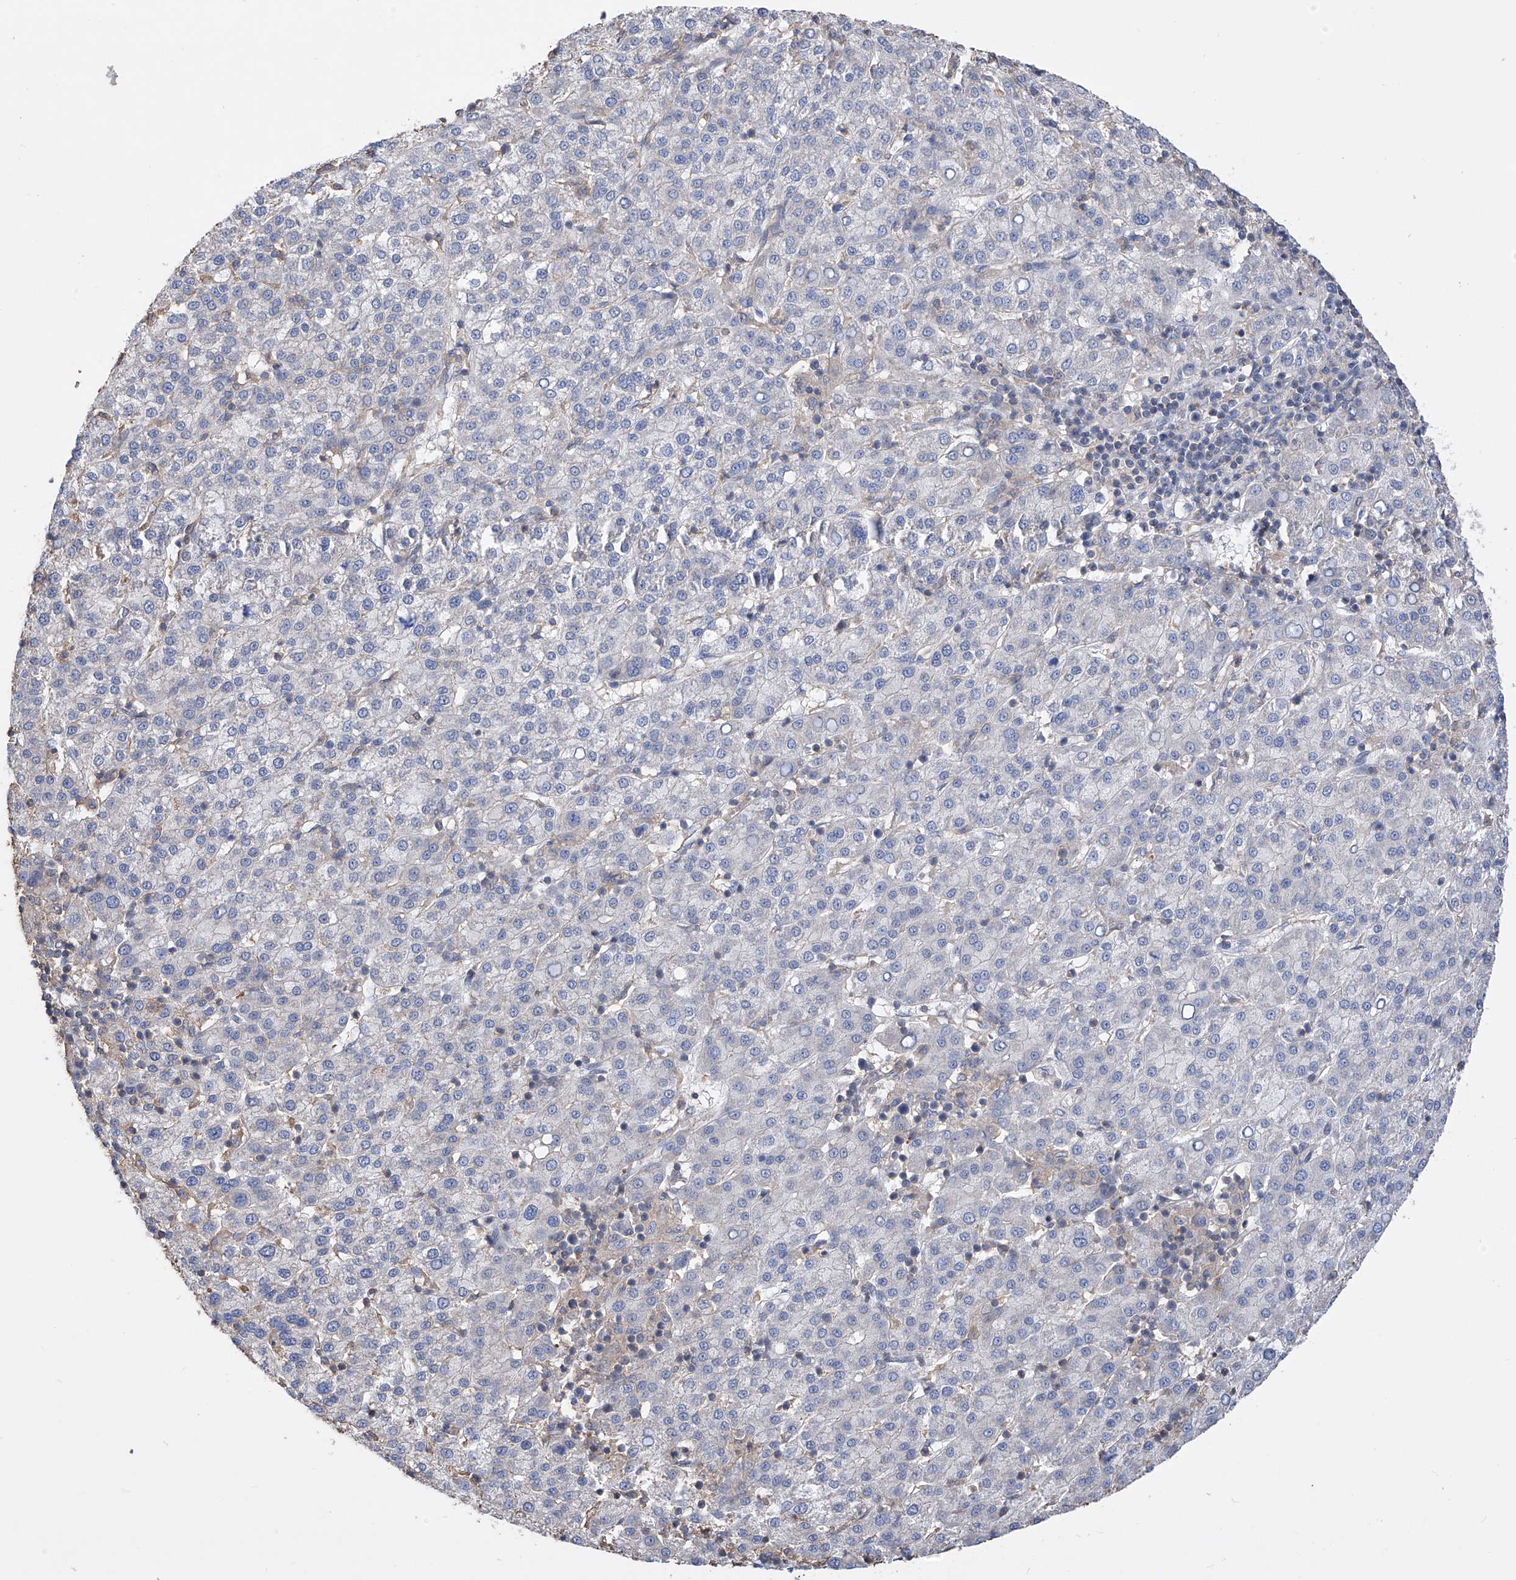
{"staining": {"intensity": "negative", "quantity": "none", "location": "none"}, "tissue": "liver cancer", "cell_type": "Tumor cells", "image_type": "cancer", "snomed": [{"axis": "morphology", "description": "Carcinoma, Hepatocellular, NOS"}, {"axis": "topography", "description": "Liver"}], "caption": "Micrograph shows no significant protein staining in tumor cells of hepatocellular carcinoma (liver).", "gene": "KIFC2", "patient": {"sex": "female", "age": 58}}